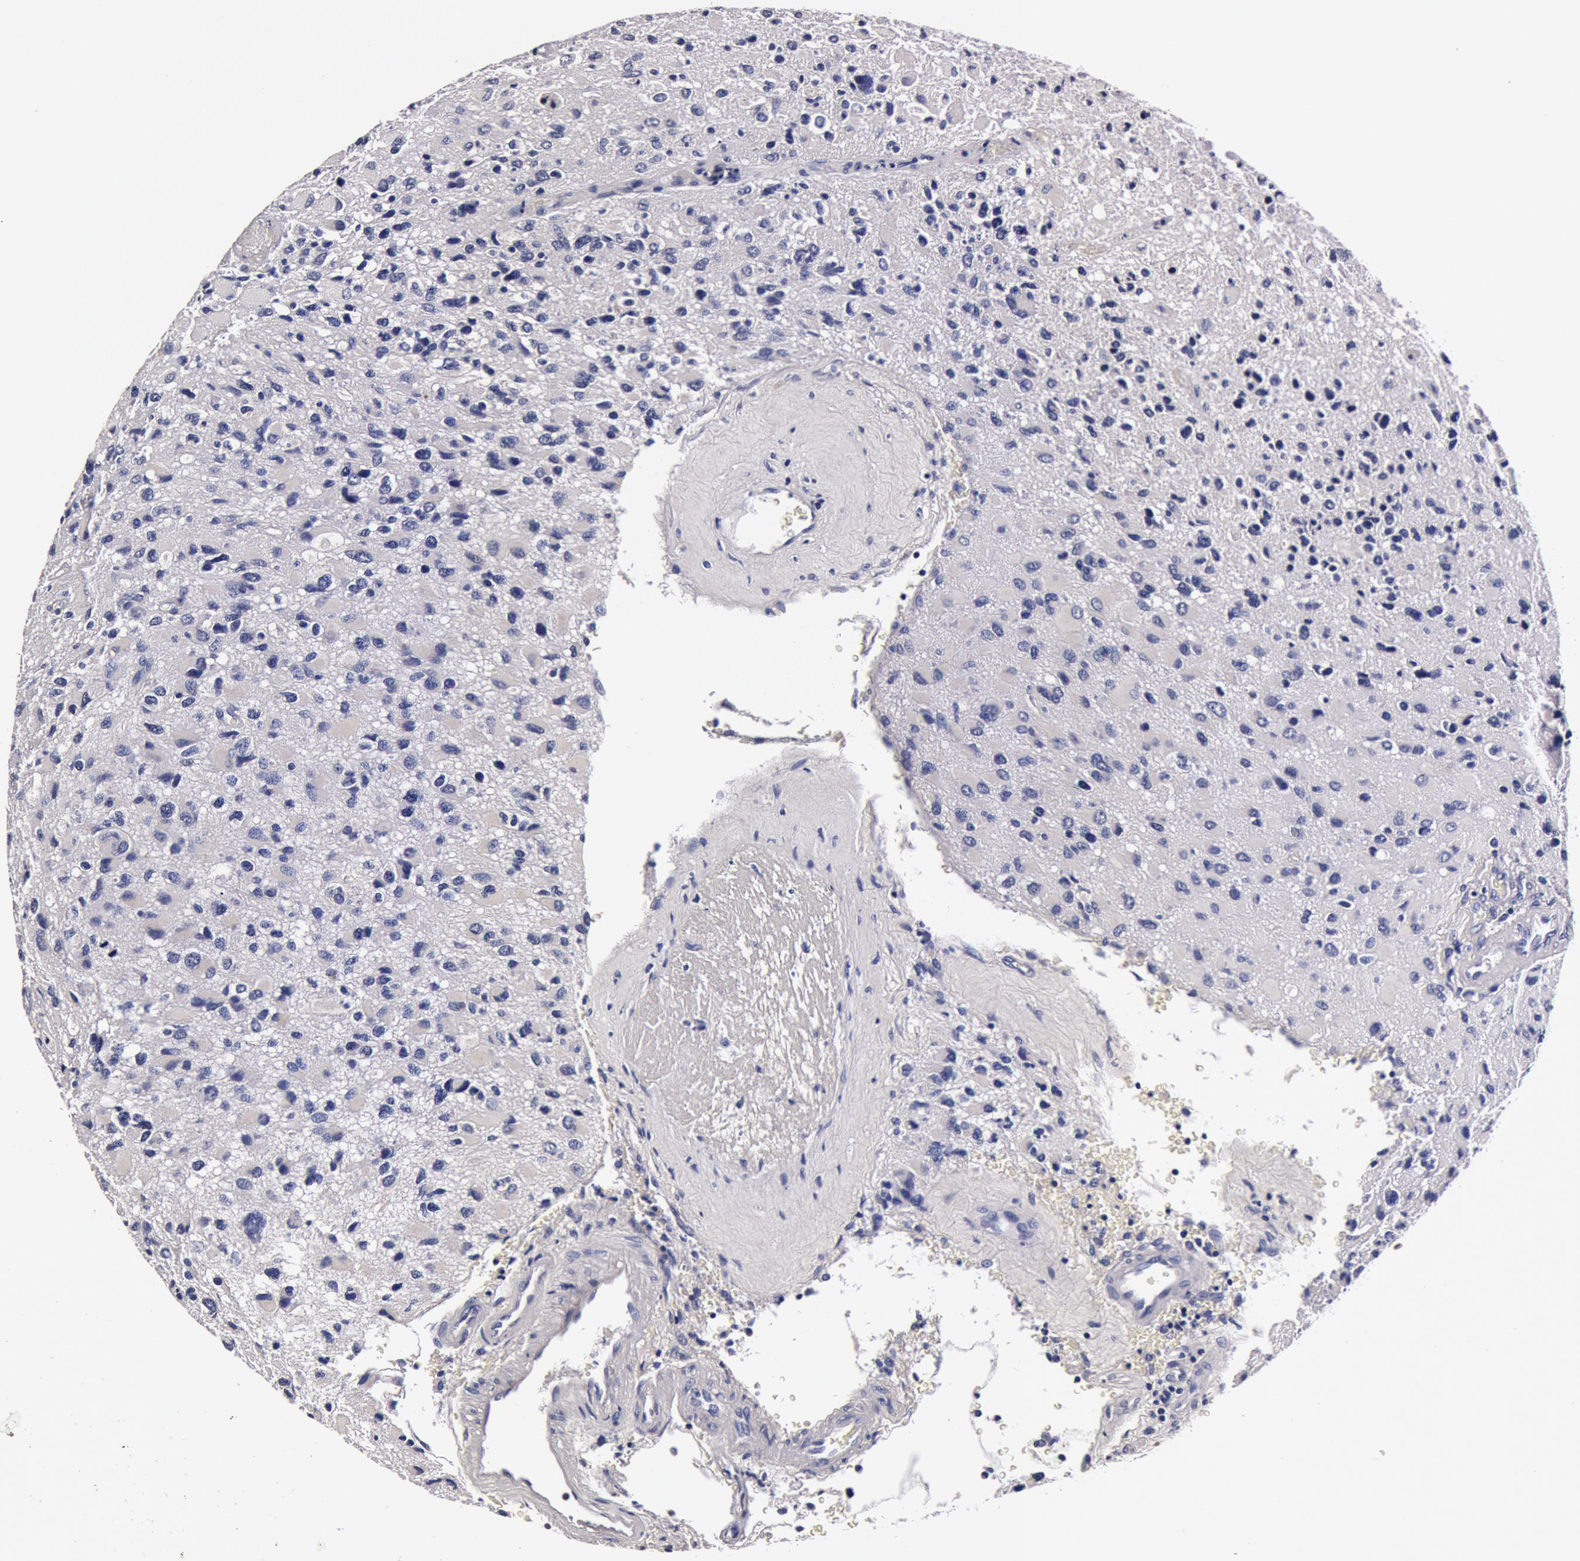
{"staining": {"intensity": "negative", "quantity": "none", "location": "none"}, "tissue": "glioma", "cell_type": "Tumor cells", "image_type": "cancer", "snomed": [{"axis": "morphology", "description": "Glioma, malignant, High grade"}, {"axis": "topography", "description": "Brain"}], "caption": "An image of high-grade glioma (malignant) stained for a protein reveals no brown staining in tumor cells.", "gene": "CCDC22", "patient": {"sex": "male", "age": 69}}